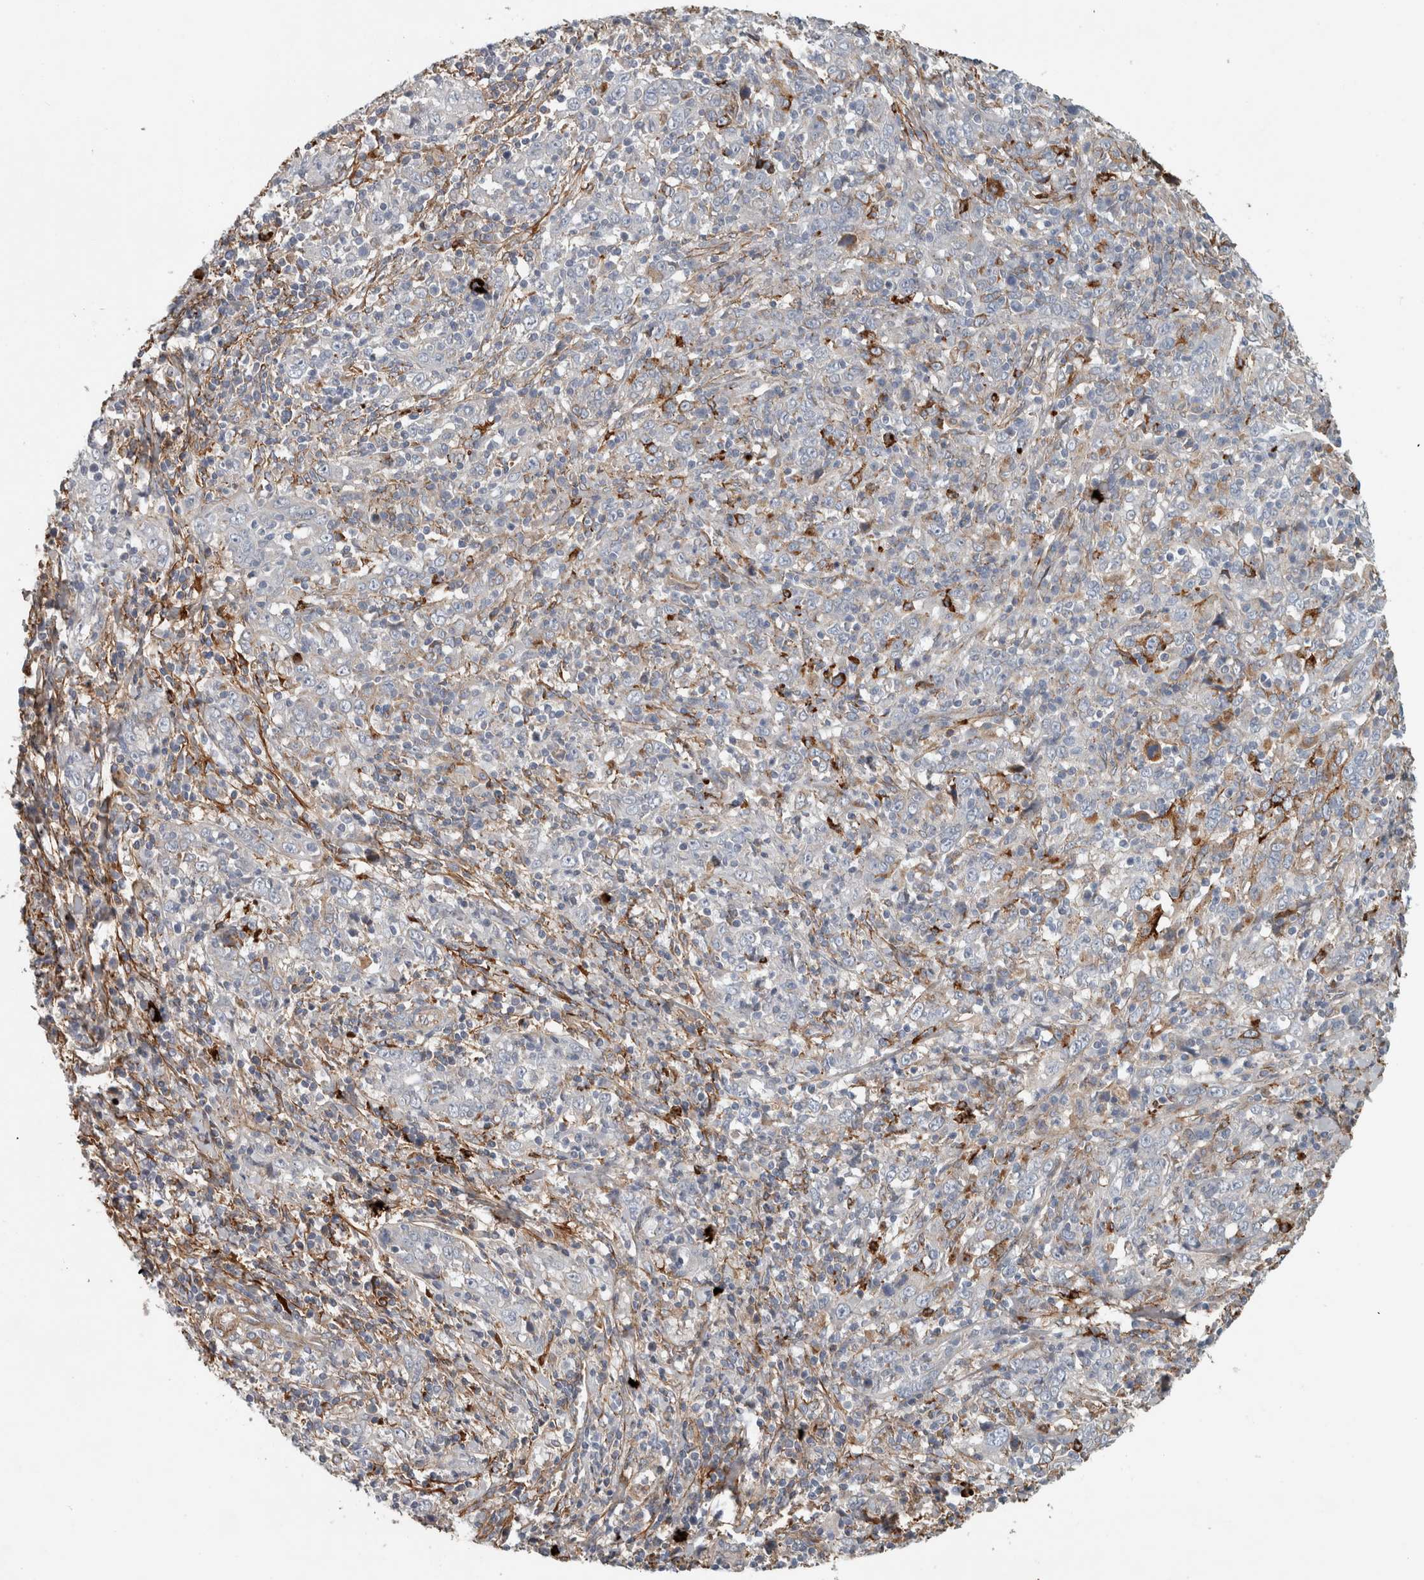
{"staining": {"intensity": "negative", "quantity": "none", "location": "none"}, "tissue": "cervical cancer", "cell_type": "Tumor cells", "image_type": "cancer", "snomed": [{"axis": "morphology", "description": "Squamous cell carcinoma, NOS"}, {"axis": "topography", "description": "Cervix"}], "caption": "Immunohistochemical staining of human cervical squamous cell carcinoma exhibits no significant staining in tumor cells.", "gene": "FN1", "patient": {"sex": "female", "age": 46}}